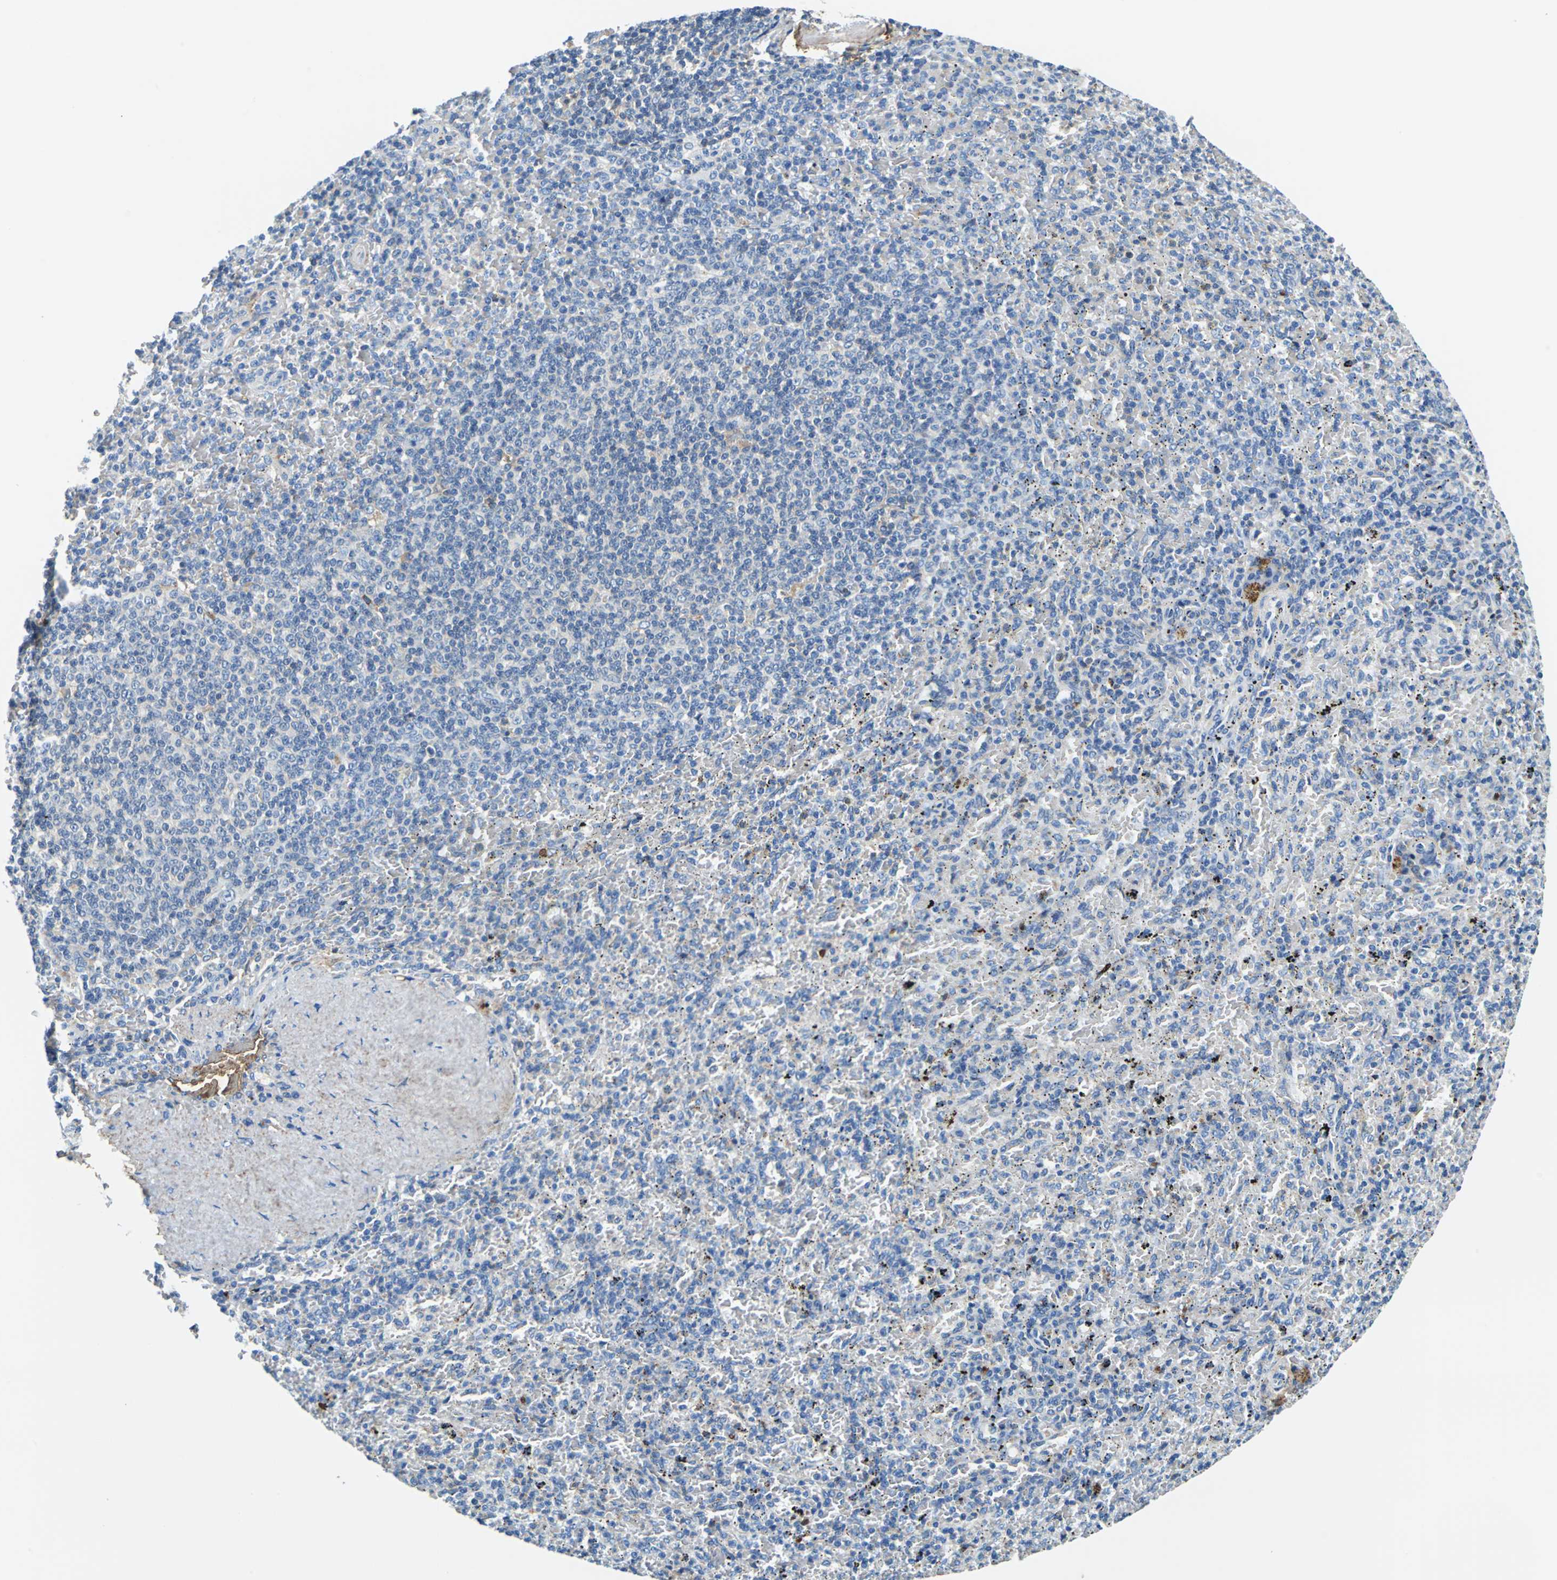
{"staining": {"intensity": "weak", "quantity": "<25%", "location": "cytoplasmic/membranous"}, "tissue": "spleen", "cell_type": "Cells in red pulp", "image_type": "normal", "snomed": [{"axis": "morphology", "description": "Normal tissue, NOS"}, {"axis": "topography", "description": "Spleen"}], "caption": "Immunohistochemistry (IHC) image of unremarkable spleen: human spleen stained with DAB (3,3'-diaminobenzidine) demonstrates no significant protein expression in cells in red pulp.", "gene": "ALB", "patient": {"sex": "female", "age": 43}}